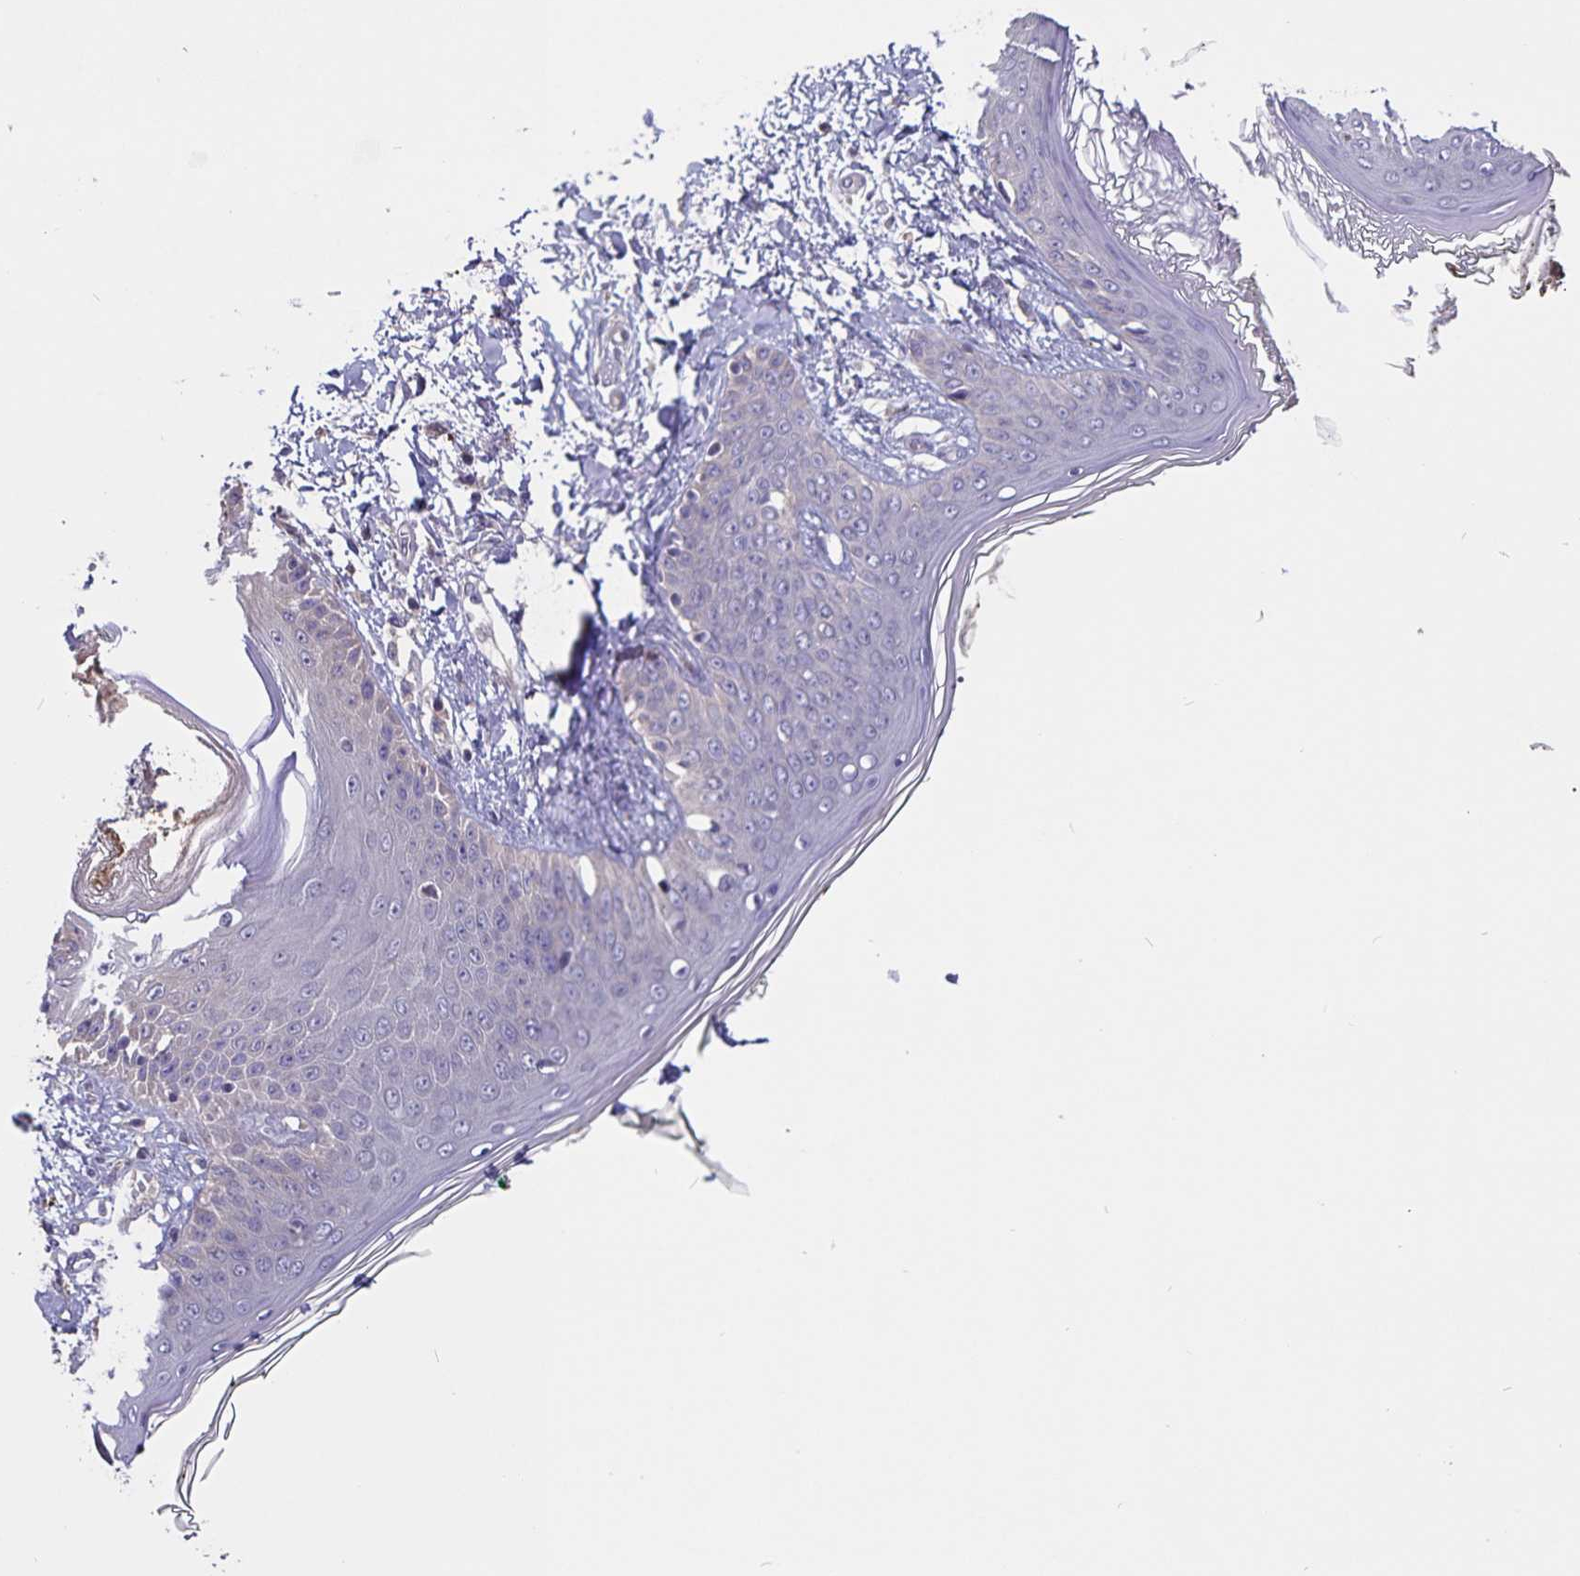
{"staining": {"intensity": "weak", "quantity": "<25%", "location": "cytoplasmic/membranous"}, "tissue": "skin", "cell_type": "Fibroblasts", "image_type": "normal", "snomed": [{"axis": "morphology", "description": "Normal tissue, NOS"}, {"axis": "topography", "description": "Skin"}], "caption": "Immunohistochemistry photomicrograph of unremarkable skin: human skin stained with DAB reveals no significant protein expression in fibroblasts. (DAB (3,3'-diaminobenzidine) IHC visualized using brightfield microscopy, high magnification).", "gene": "FBXL16", "patient": {"sex": "female", "age": 34}}